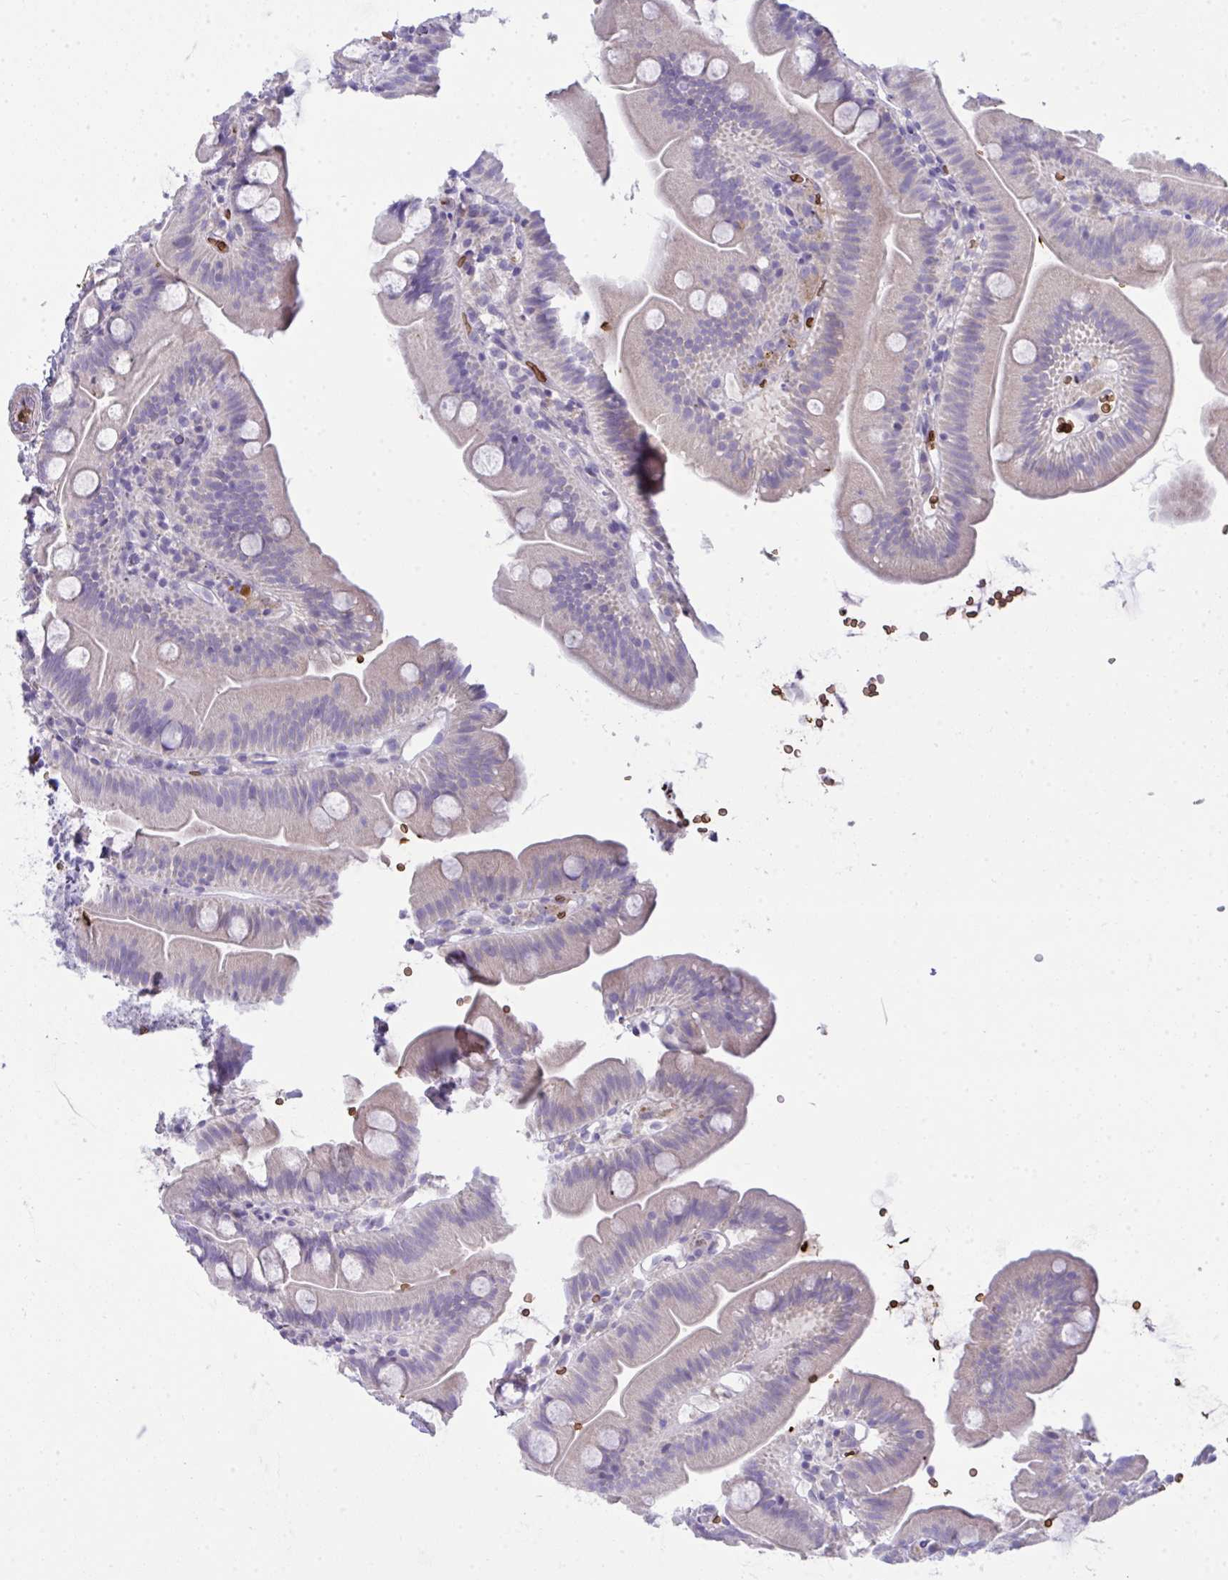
{"staining": {"intensity": "negative", "quantity": "none", "location": "none"}, "tissue": "small intestine", "cell_type": "Glandular cells", "image_type": "normal", "snomed": [{"axis": "morphology", "description": "Normal tissue, NOS"}, {"axis": "topography", "description": "Small intestine"}], "caption": "Small intestine stained for a protein using IHC demonstrates no staining glandular cells.", "gene": "SPTB", "patient": {"sex": "female", "age": 68}}